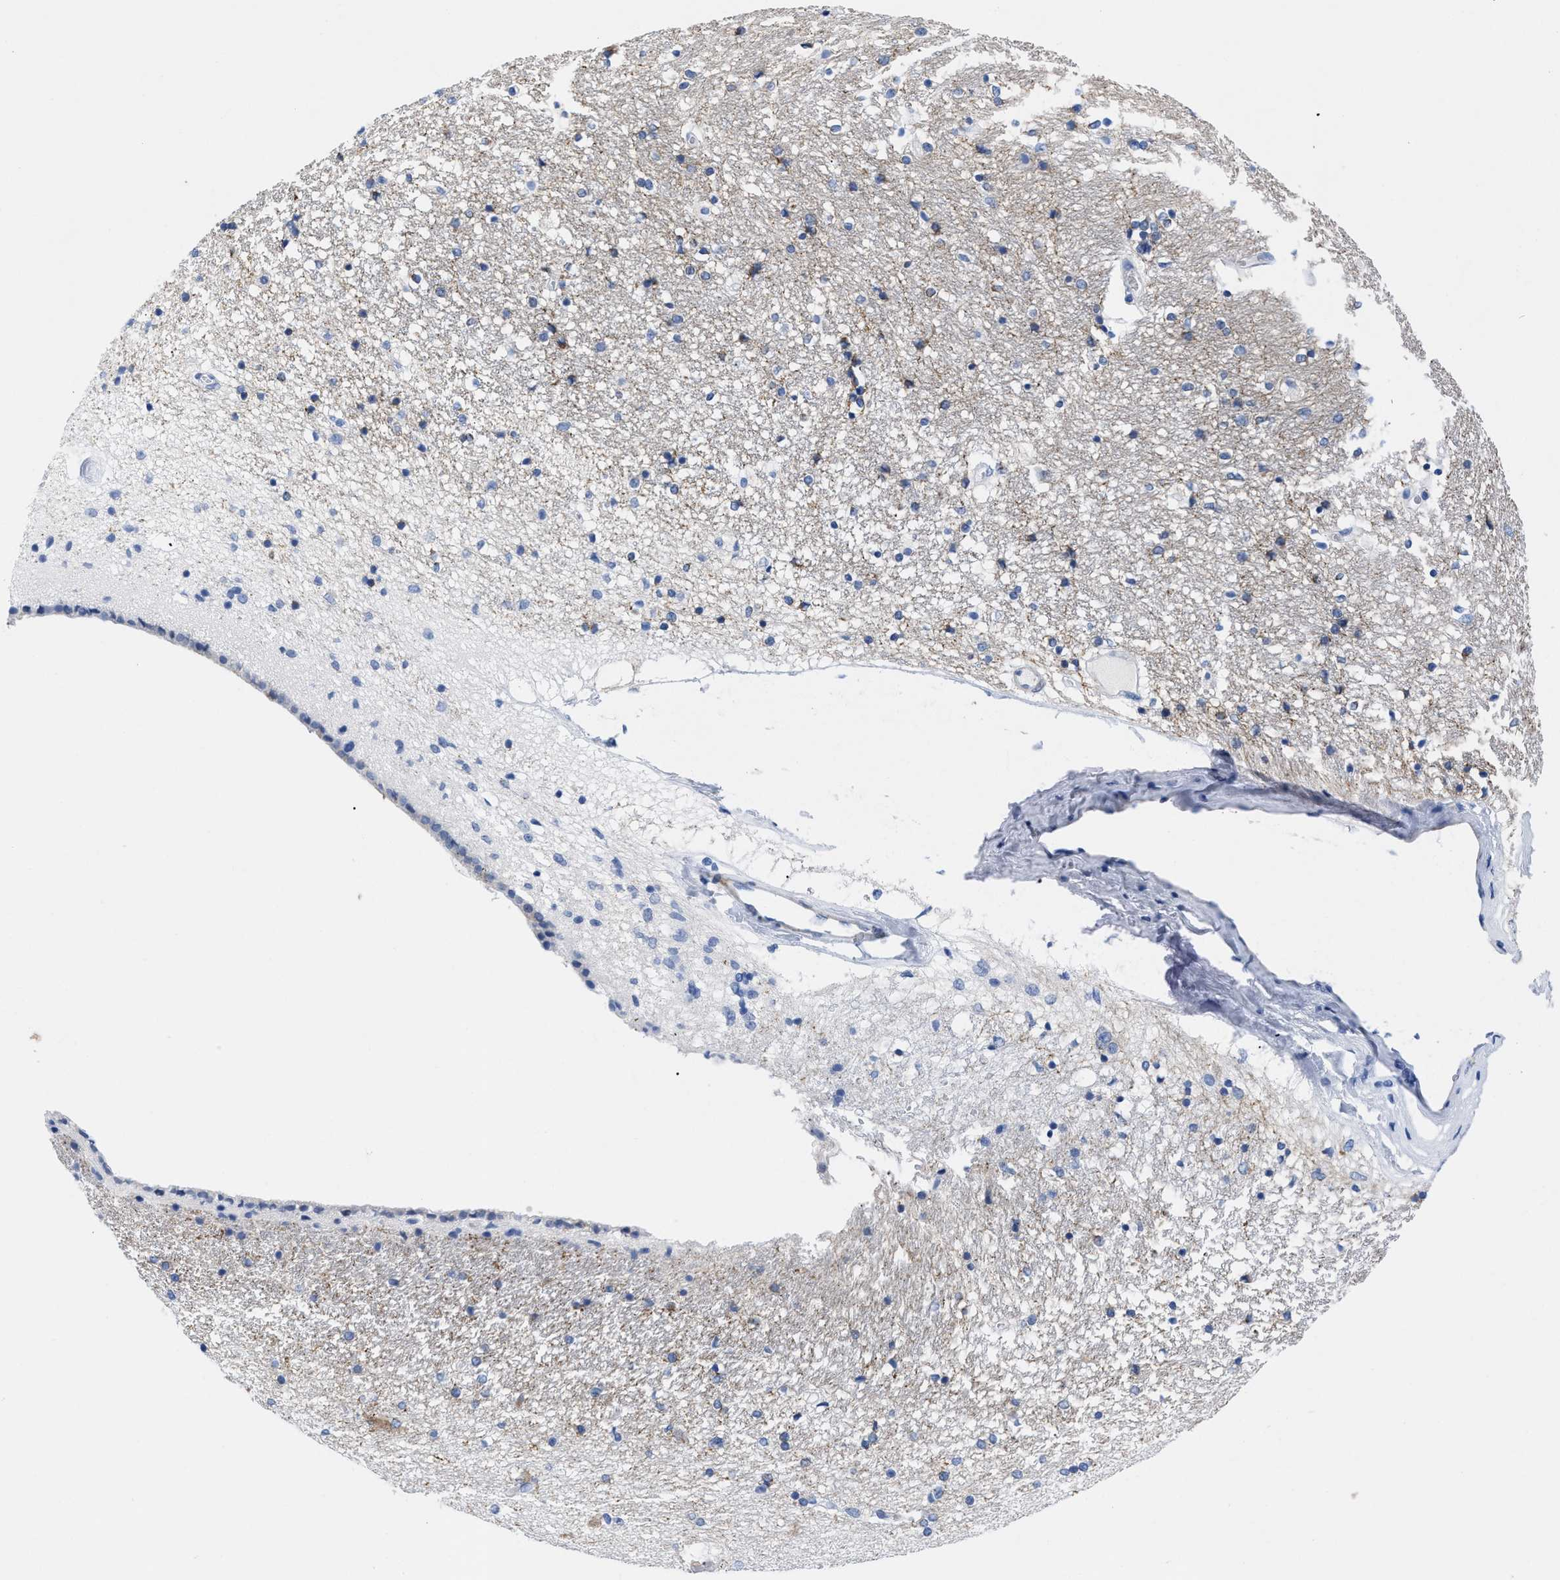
{"staining": {"intensity": "negative", "quantity": "none", "location": "none"}, "tissue": "hippocampus", "cell_type": "Glial cells", "image_type": "normal", "snomed": [{"axis": "morphology", "description": "Normal tissue, NOS"}, {"axis": "topography", "description": "Hippocampus"}], "caption": "This micrograph is of benign hippocampus stained with immunohistochemistry (IHC) to label a protein in brown with the nuclei are counter-stained blue. There is no positivity in glial cells. (Immunohistochemistry (ihc), brightfield microscopy, high magnification).", "gene": "DUSP26", "patient": {"sex": "female", "age": 54}}